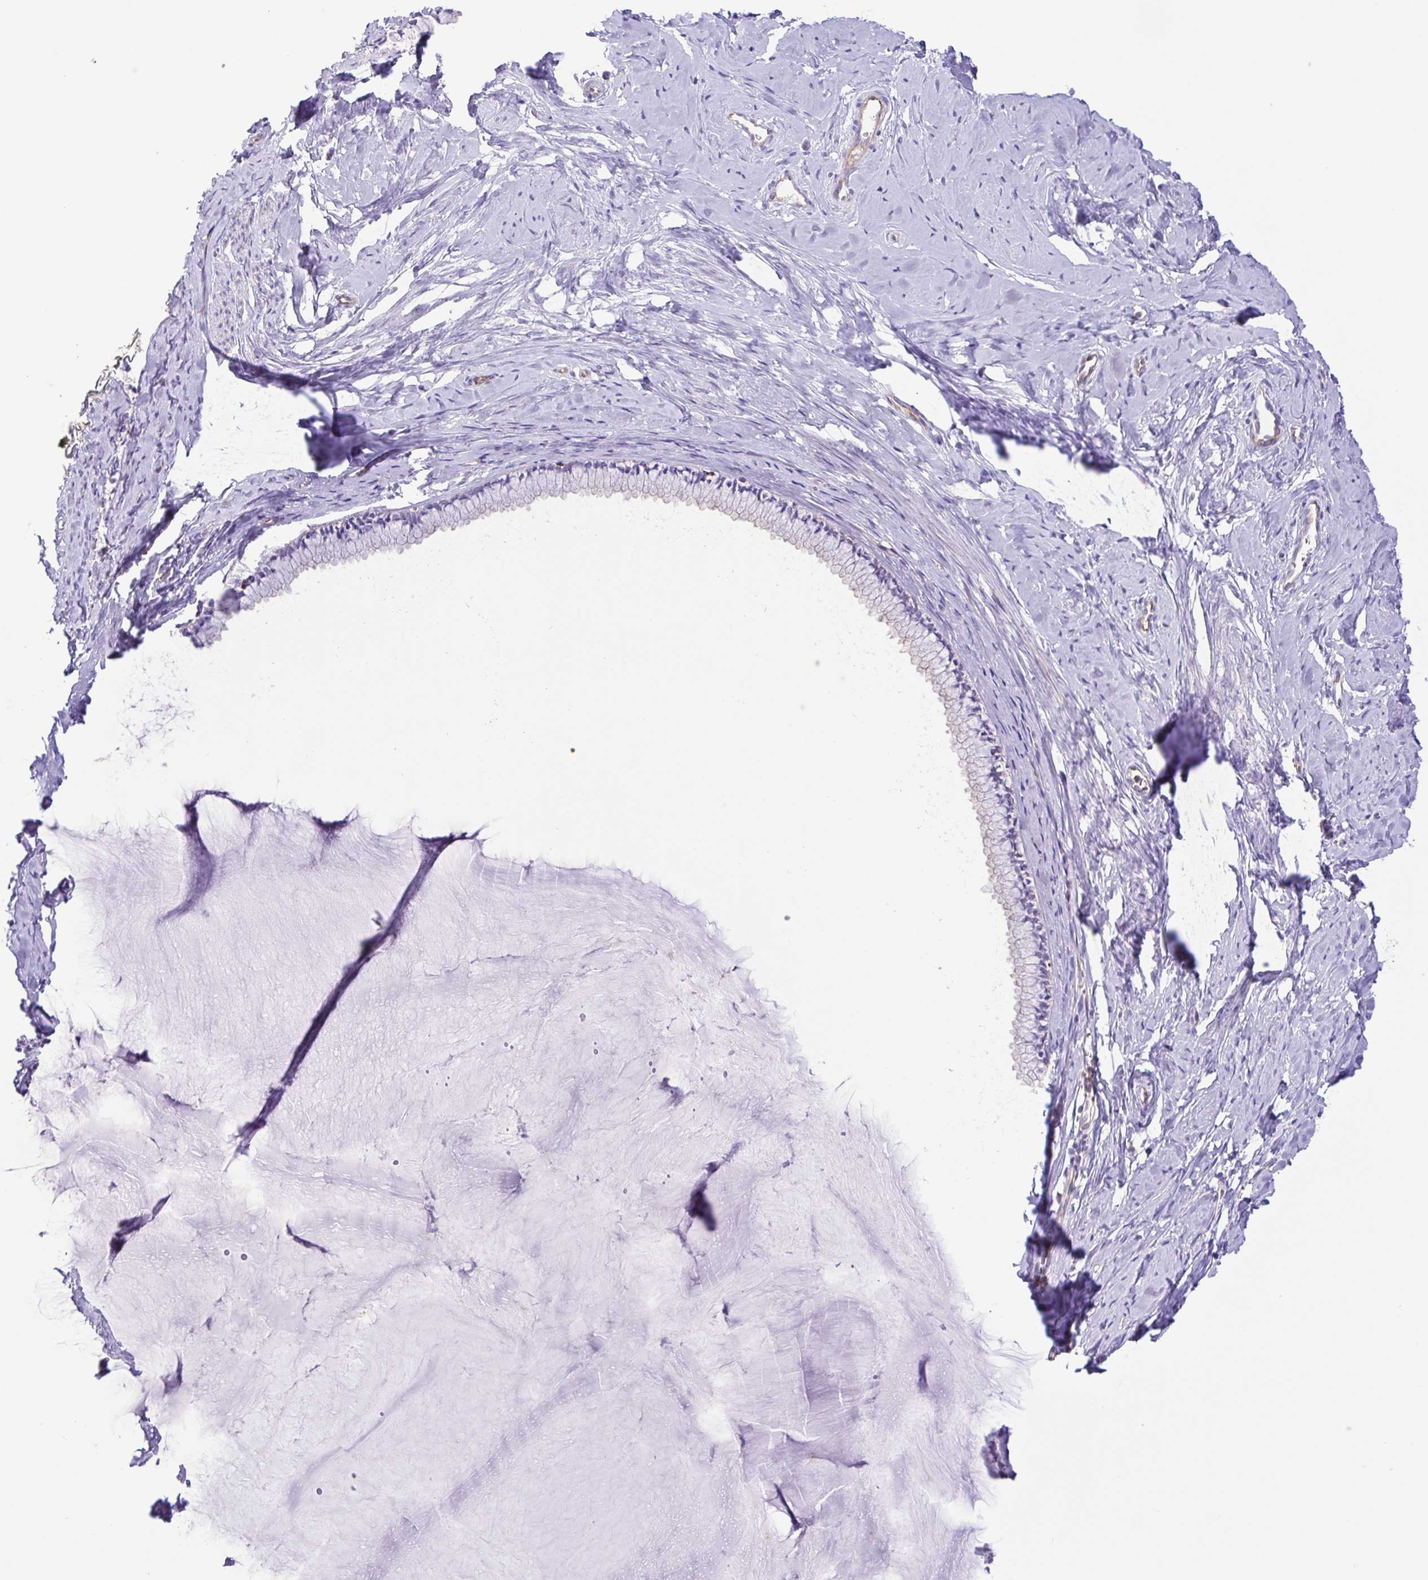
{"staining": {"intensity": "negative", "quantity": "none", "location": "none"}, "tissue": "cervix", "cell_type": "Glandular cells", "image_type": "normal", "snomed": [{"axis": "morphology", "description": "Normal tissue, NOS"}, {"axis": "topography", "description": "Cervix"}], "caption": "Immunohistochemical staining of normal cervix shows no significant staining in glandular cells.", "gene": "FLT1", "patient": {"sex": "female", "age": 40}}